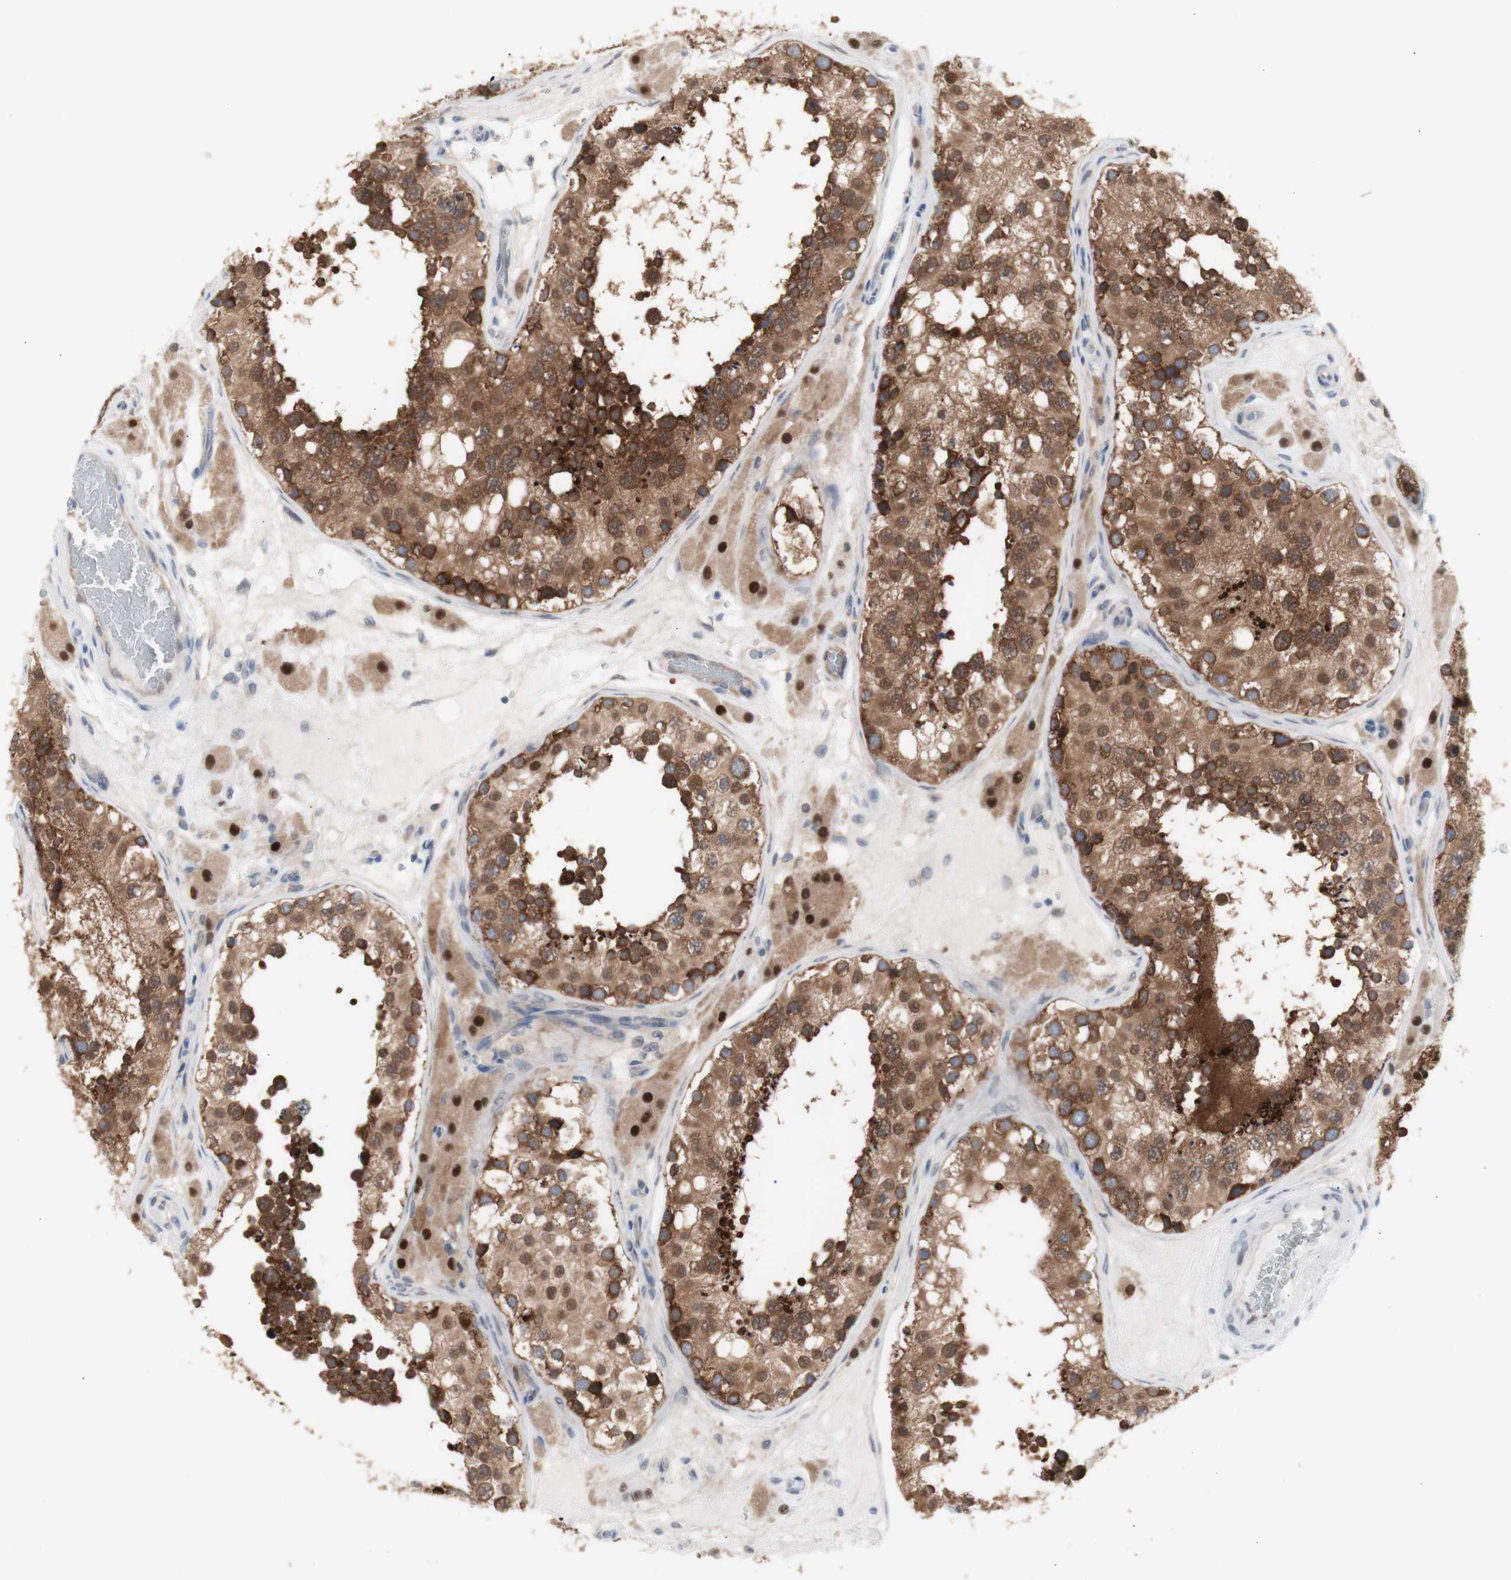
{"staining": {"intensity": "moderate", "quantity": ">75%", "location": "cytoplasmic/membranous"}, "tissue": "testis", "cell_type": "Cells in seminiferous ducts", "image_type": "normal", "snomed": [{"axis": "morphology", "description": "Normal tissue, NOS"}, {"axis": "topography", "description": "Testis"}], "caption": "Immunohistochemical staining of normal human testis exhibits >75% levels of moderate cytoplasmic/membranous protein expression in about >75% of cells in seminiferous ducts. (DAB (3,3'-diaminobenzidine) = brown stain, brightfield microscopy at high magnification).", "gene": "PRMT5", "patient": {"sex": "male", "age": 26}}